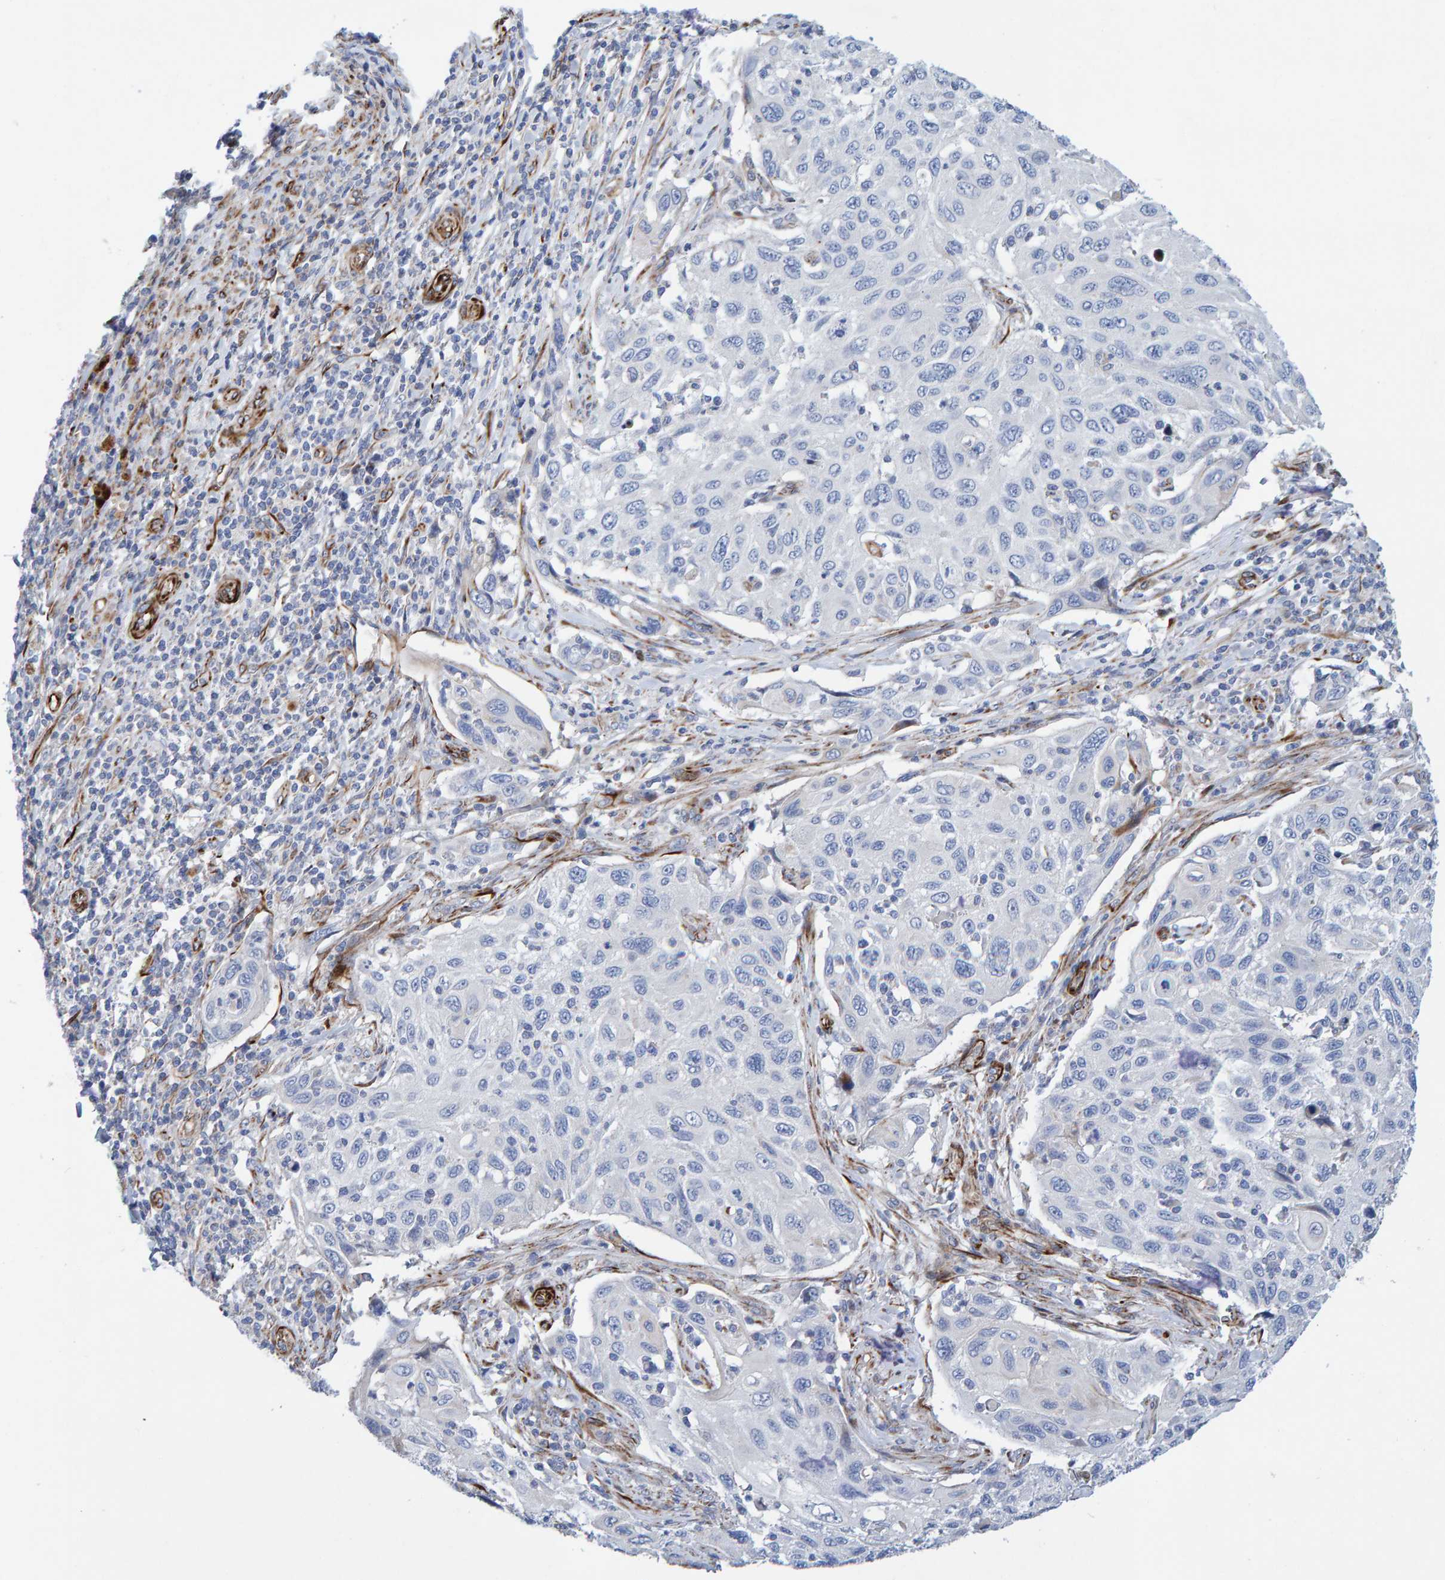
{"staining": {"intensity": "negative", "quantity": "none", "location": "none"}, "tissue": "cervical cancer", "cell_type": "Tumor cells", "image_type": "cancer", "snomed": [{"axis": "morphology", "description": "Squamous cell carcinoma, NOS"}, {"axis": "topography", "description": "Cervix"}], "caption": "Tumor cells show no significant protein expression in squamous cell carcinoma (cervical). (DAB immunohistochemistry (IHC), high magnification).", "gene": "POLG2", "patient": {"sex": "female", "age": 70}}